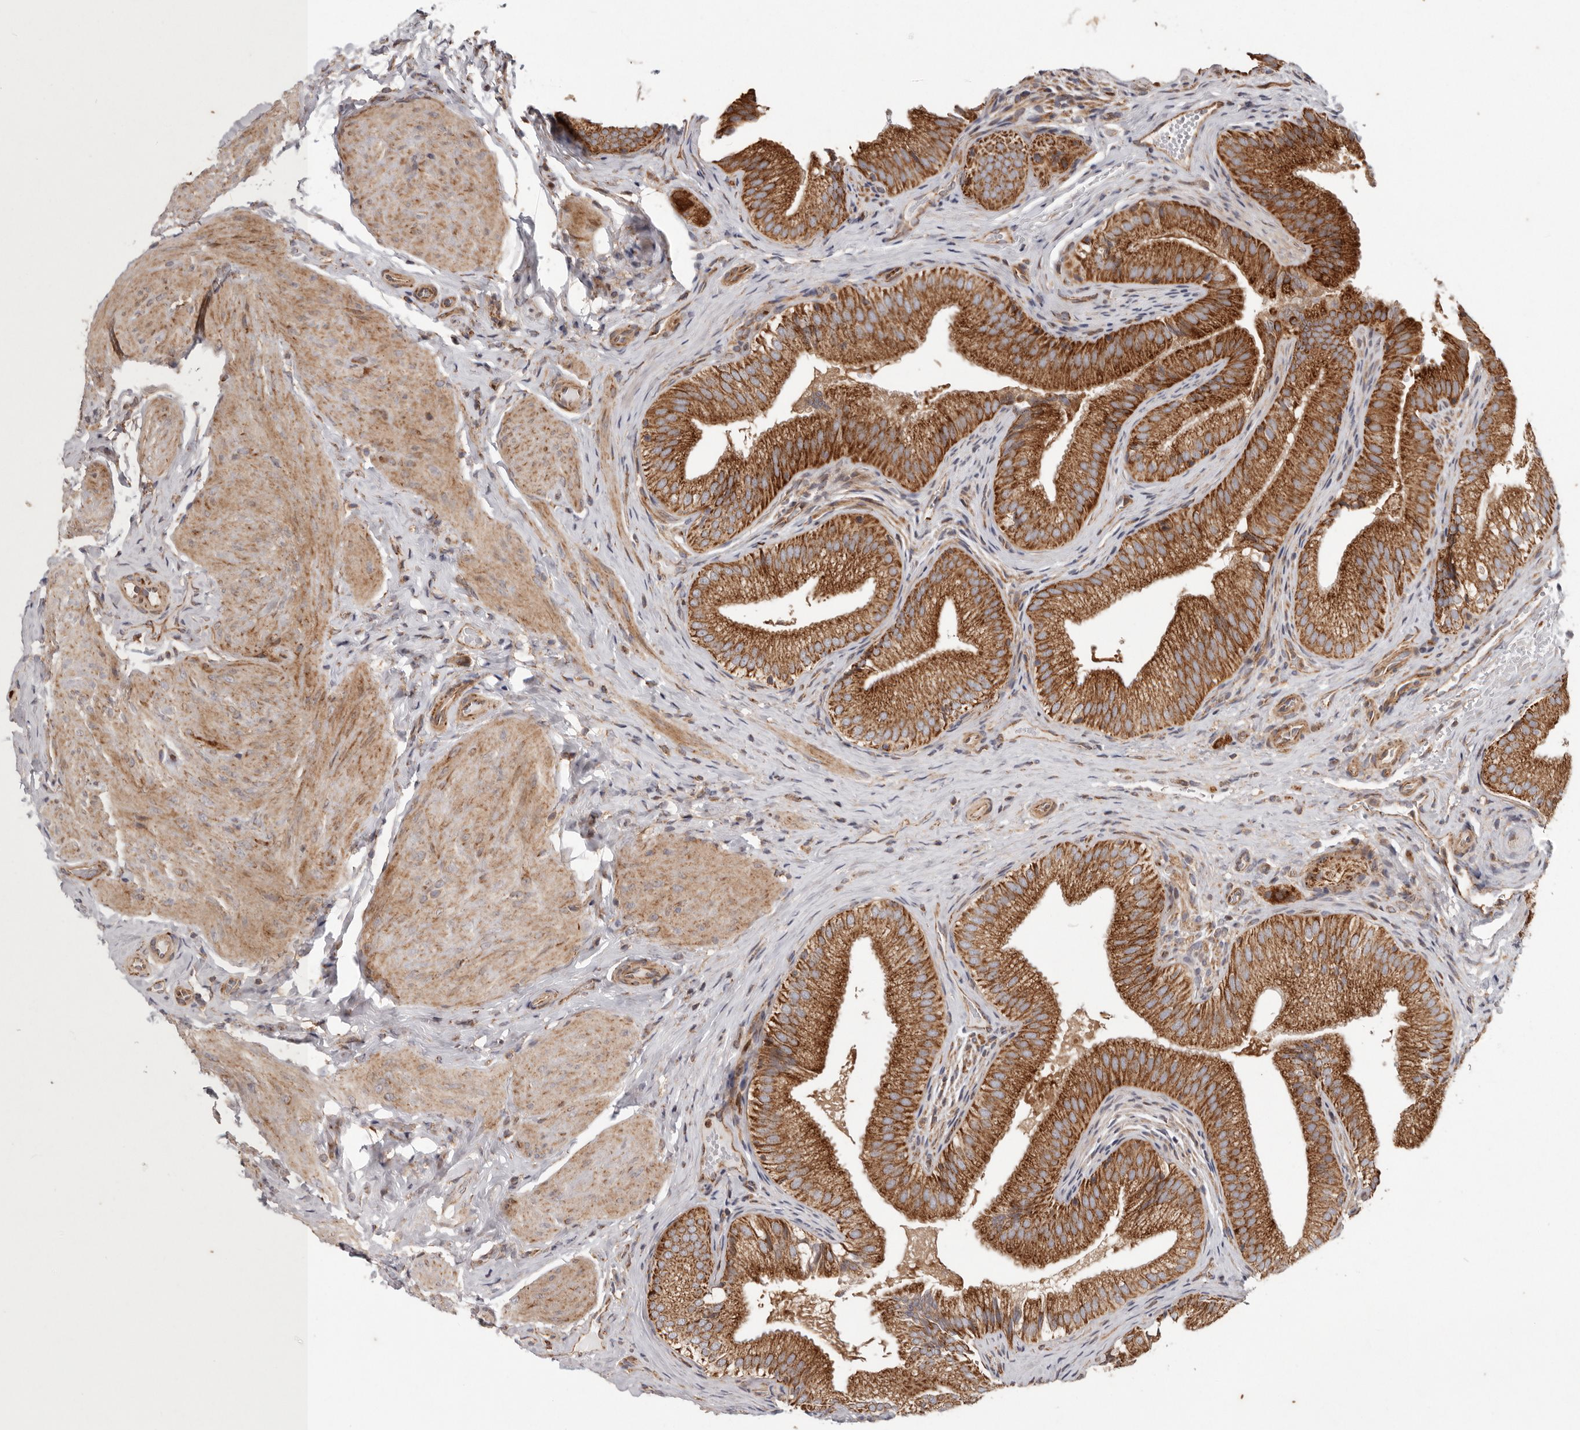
{"staining": {"intensity": "strong", "quantity": ">75%", "location": "cytoplasmic/membranous"}, "tissue": "gallbladder", "cell_type": "Glandular cells", "image_type": "normal", "snomed": [{"axis": "morphology", "description": "Normal tissue, NOS"}, {"axis": "topography", "description": "Gallbladder"}], "caption": "DAB immunohistochemical staining of unremarkable gallbladder demonstrates strong cytoplasmic/membranous protein staining in approximately >75% of glandular cells. (brown staining indicates protein expression, while blue staining denotes nuclei).", "gene": "MRPS10", "patient": {"sex": "female", "age": 30}}